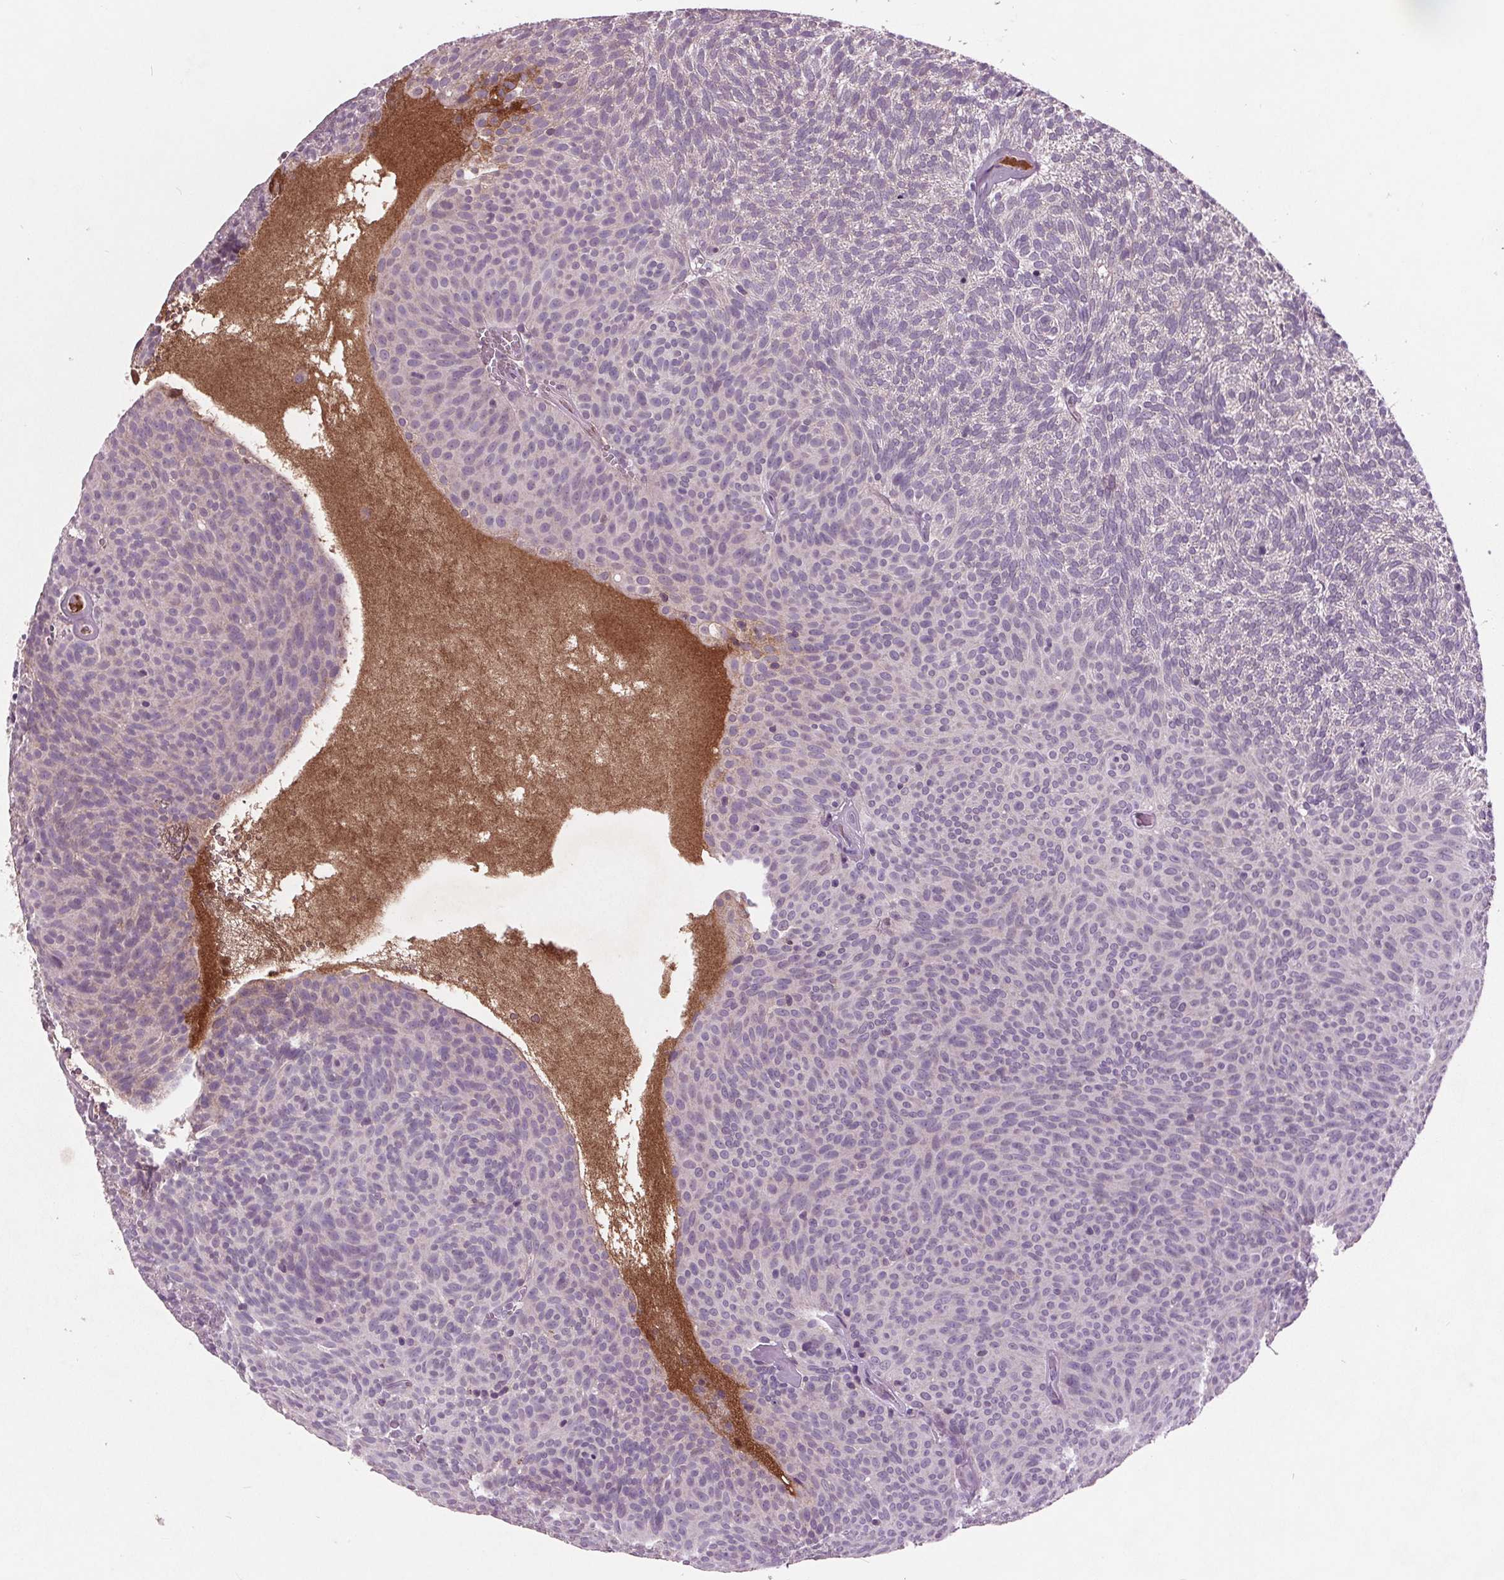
{"staining": {"intensity": "negative", "quantity": "none", "location": "none"}, "tissue": "urothelial cancer", "cell_type": "Tumor cells", "image_type": "cancer", "snomed": [{"axis": "morphology", "description": "Urothelial carcinoma, Low grade"}, {"axis": "topography", "description": "Urinary bladder"}], "caption": "Immunohistochemistry of human urothelial carcinoma (low-grade) displays no staining in tumor cells.", "gene": "C6", "patient": {"sex": "male", "age": 77}}